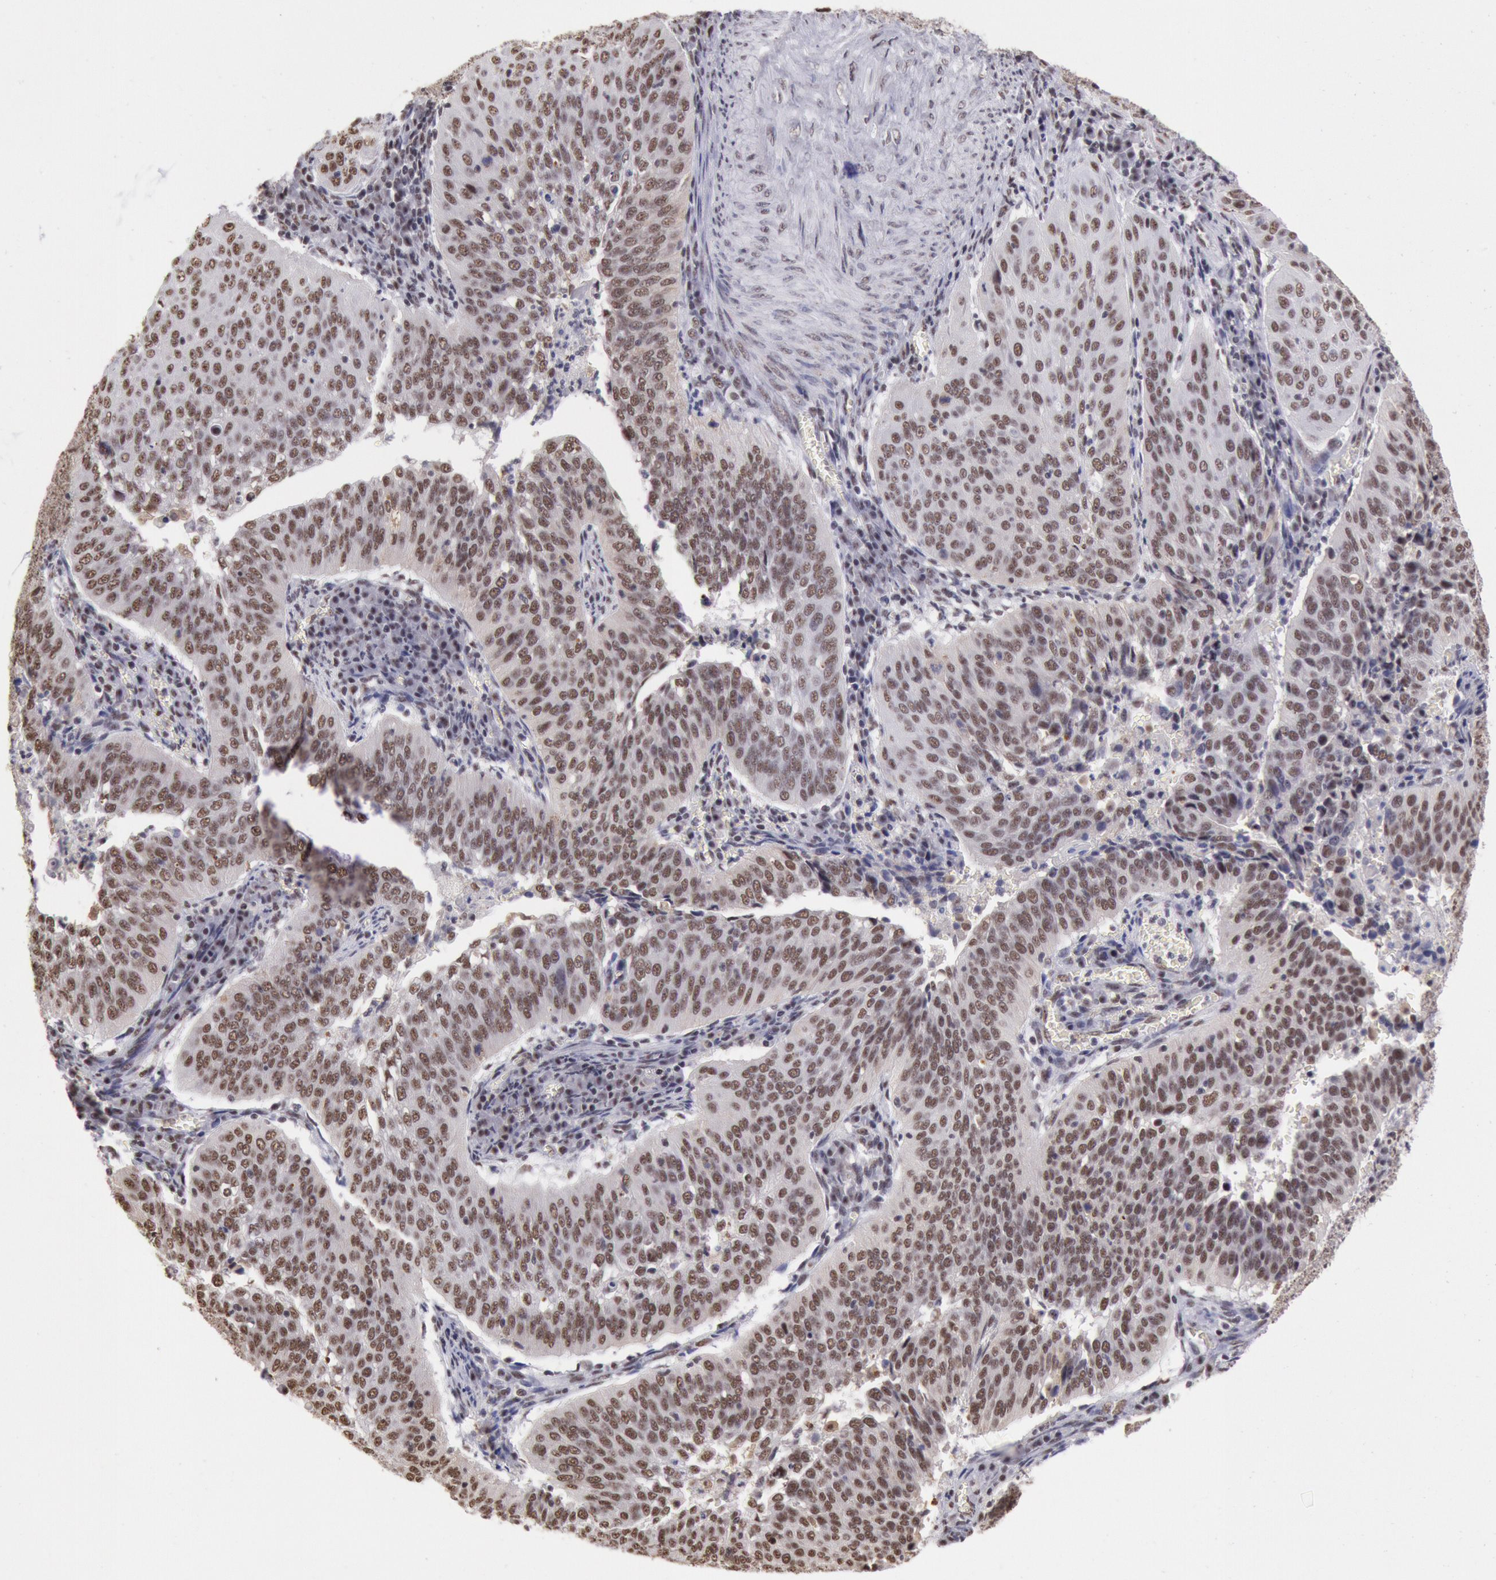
{"staining": {"intensity": "moderate", "quantity": ">75%", "location": "nuclear"}, "tissue": "cervical cancer", "cell_type": "Tumor cells", "image_type": "cancer", "snomed": [{"axis": "morphology", "description": "Squamous cell carcinoma, NOS"}, {"axis": "topography", "description": "Cervix"}], "caption": "Tumor cells reveal moderate nuclear expression in about >75% of cells in cervical cancer.", "gene": "SNRPD3", "patient": {"sex": "female", "age": 39}}